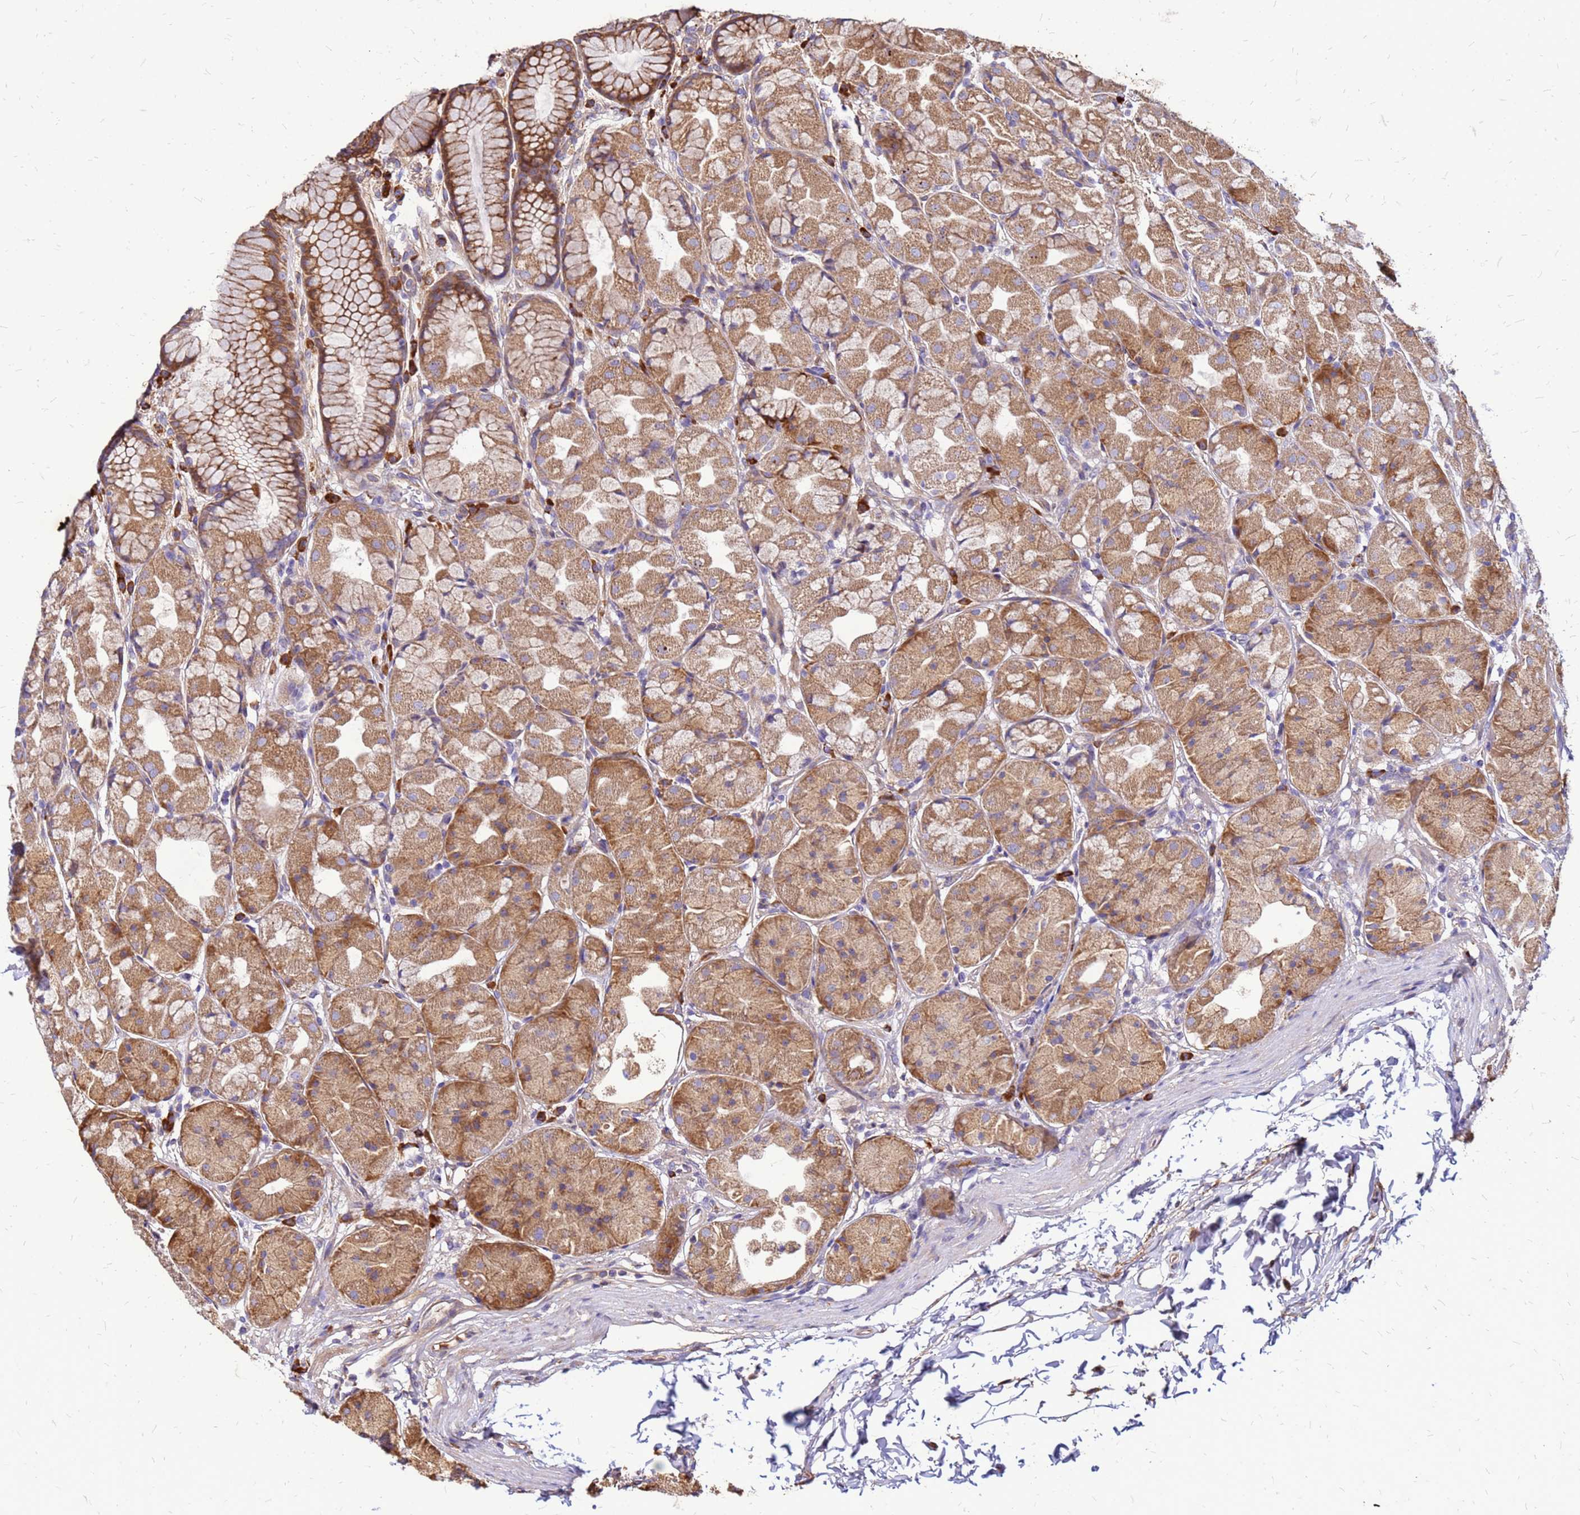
{"staining": {"intensity": "moderate", "quantity": ">75%", "location": "cytoplasmic/membranous"}, "tissue": "stomach", "cell_type": "Glandular cells", "image_type": "normal", "snomed": [{"axis": "morphology", "description": "Normal tissue, NOS"}, {"axis": "topography", "description": "Stomach"}], "caption": "Approximately >75% of glandular cells in normal stomach exhibit moderate cytoplasmic/membranous protein expression as visualized by brown immunohistochemical staining.", "gene": "VMO1", "patient": {"sex": "male", "age": 57}}